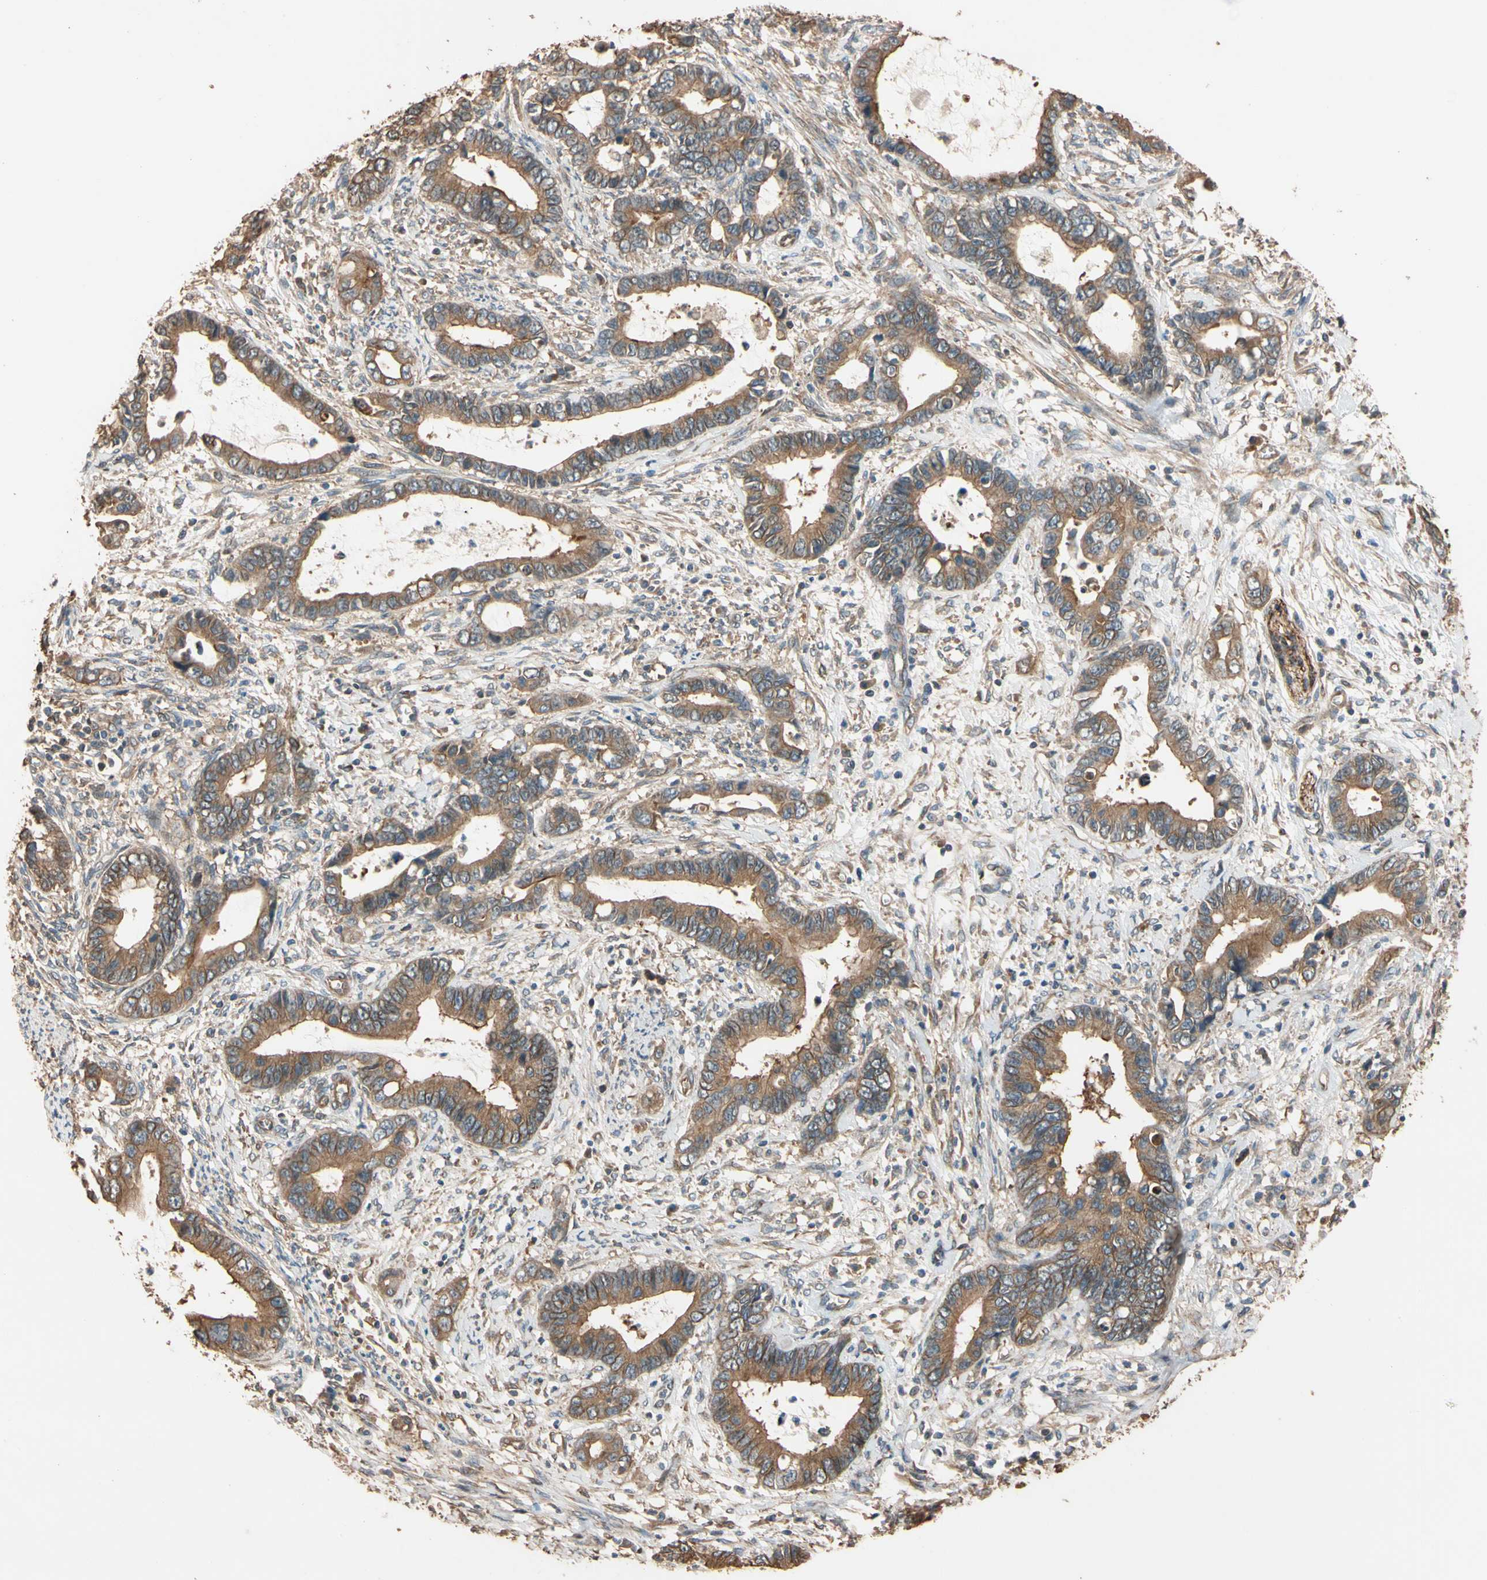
{"staining": {"intensity": "moderate", "quantity": ">75%", "location": "cytoplasmic/membranous"}, "tissue": "cervical cancer", "cell_type": "Tumor cells", "image_type": "cancer", "snomed": [{"axis": "morphology", "description": "Adenocarcinoma, NOS"}, {"axis": "topography", "description": "Cervix"}], "caption": "About >75% of tumor cells in cervical cancer demonstrate moderate cytoplasmic/membranous protein expression as visualized by brown immunohistochemical staining.", "gene": "MGRN1", "patient": {"sex": "female", "age": 44}}